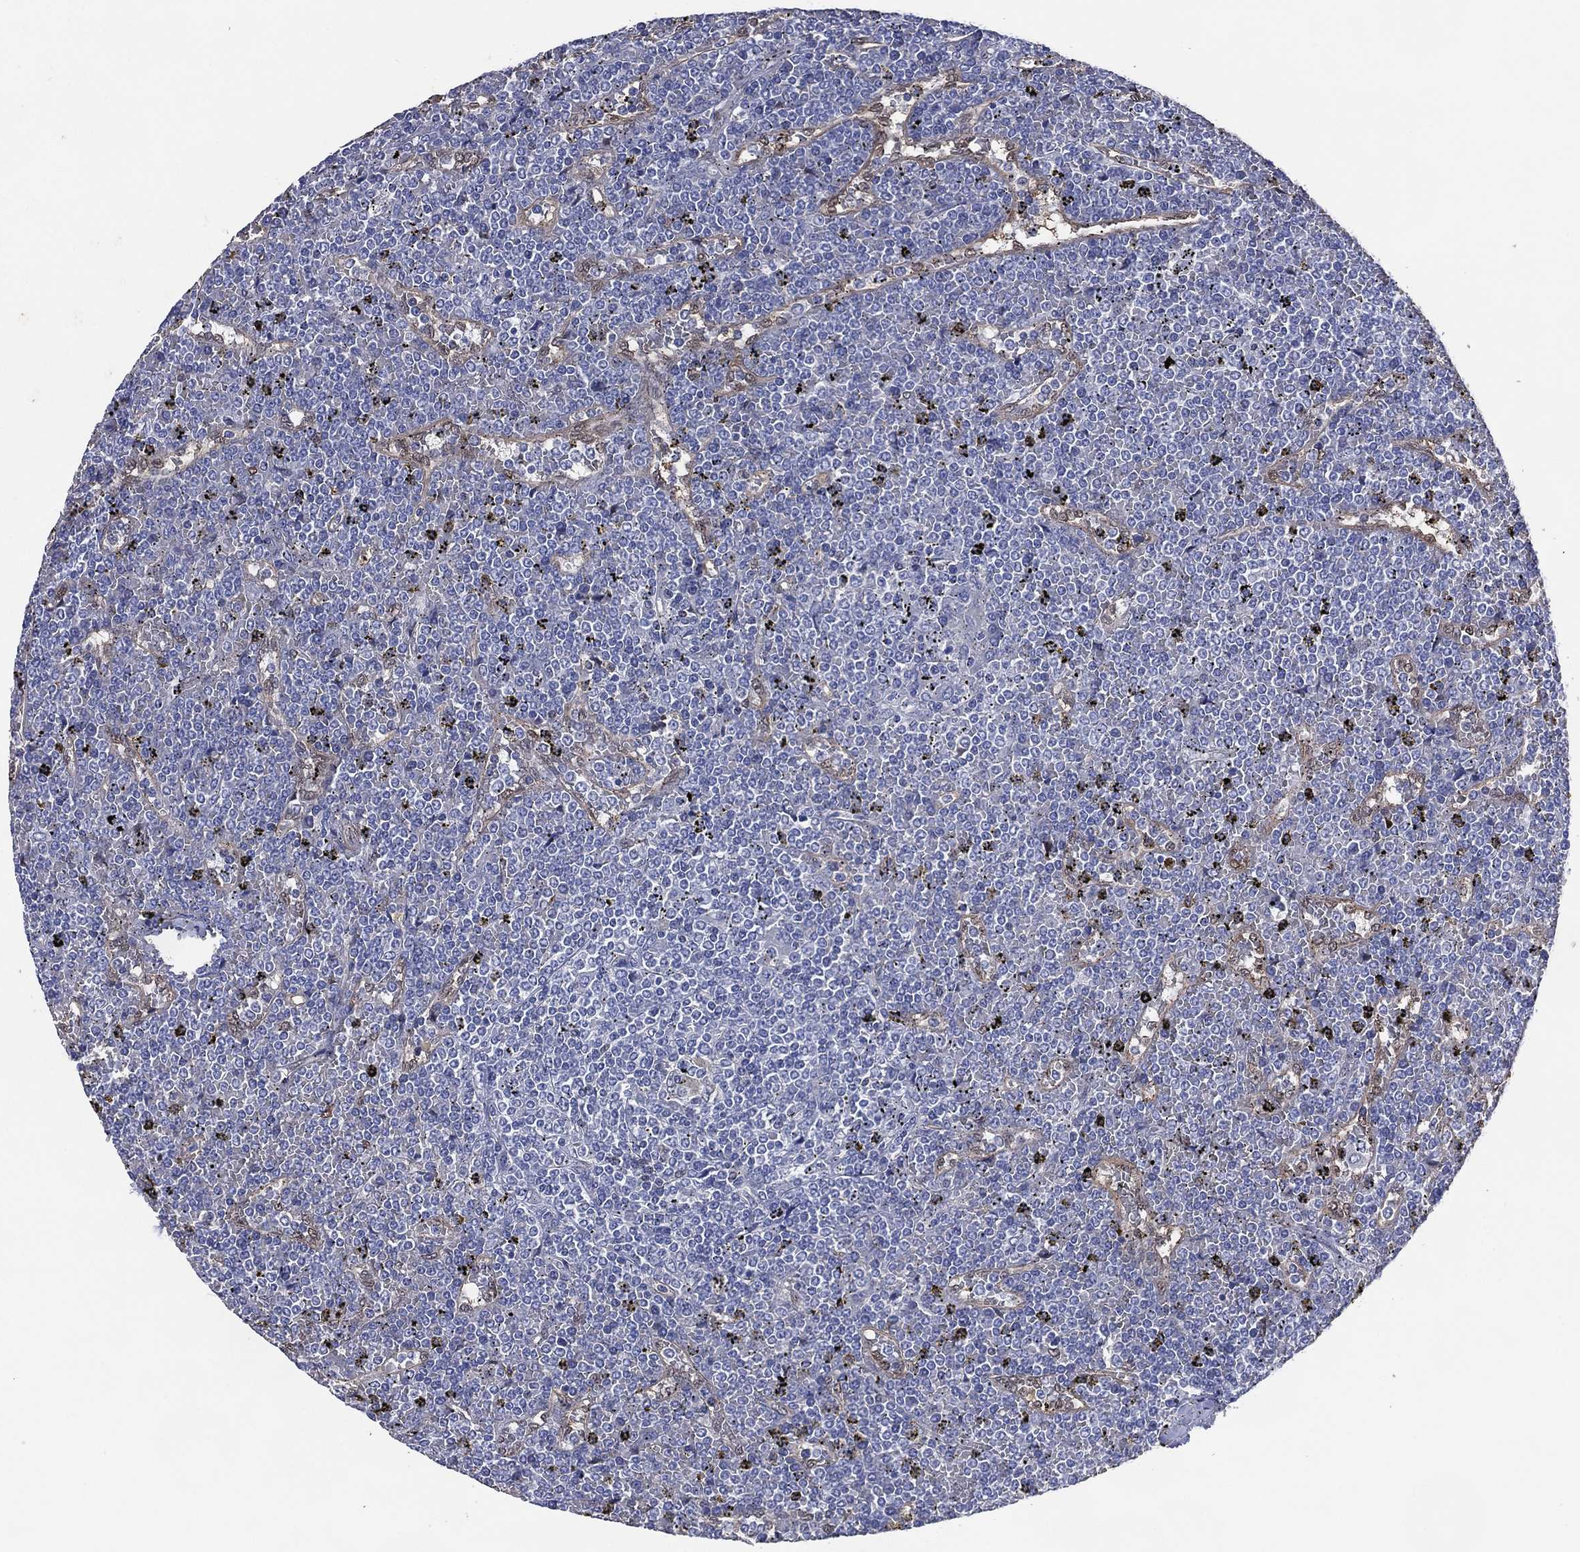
{"staining": {"intensity": "negative", "quantity": "none", "location": "none"}, "tissue": "lymphoma", "cell_type": "Tumor cells", "image_type": "cancer", "snomed": [{"axis": "morphology", "description": "Malignant lymphoma, non-Hodgkin's type, Low grade"}, {"axis": "topography", "description": "Spleen"}], "caption": "This micrograph is of malignant lymphoma, non-Hodgkin's type (low-grade) stained with immunohistochemistry to label a protein in brown with the nuclei are counter-stained blue. There is no positivity in tumor cells.", "gene": "AK1", "patient": {"sex": "female", "age": 19}}